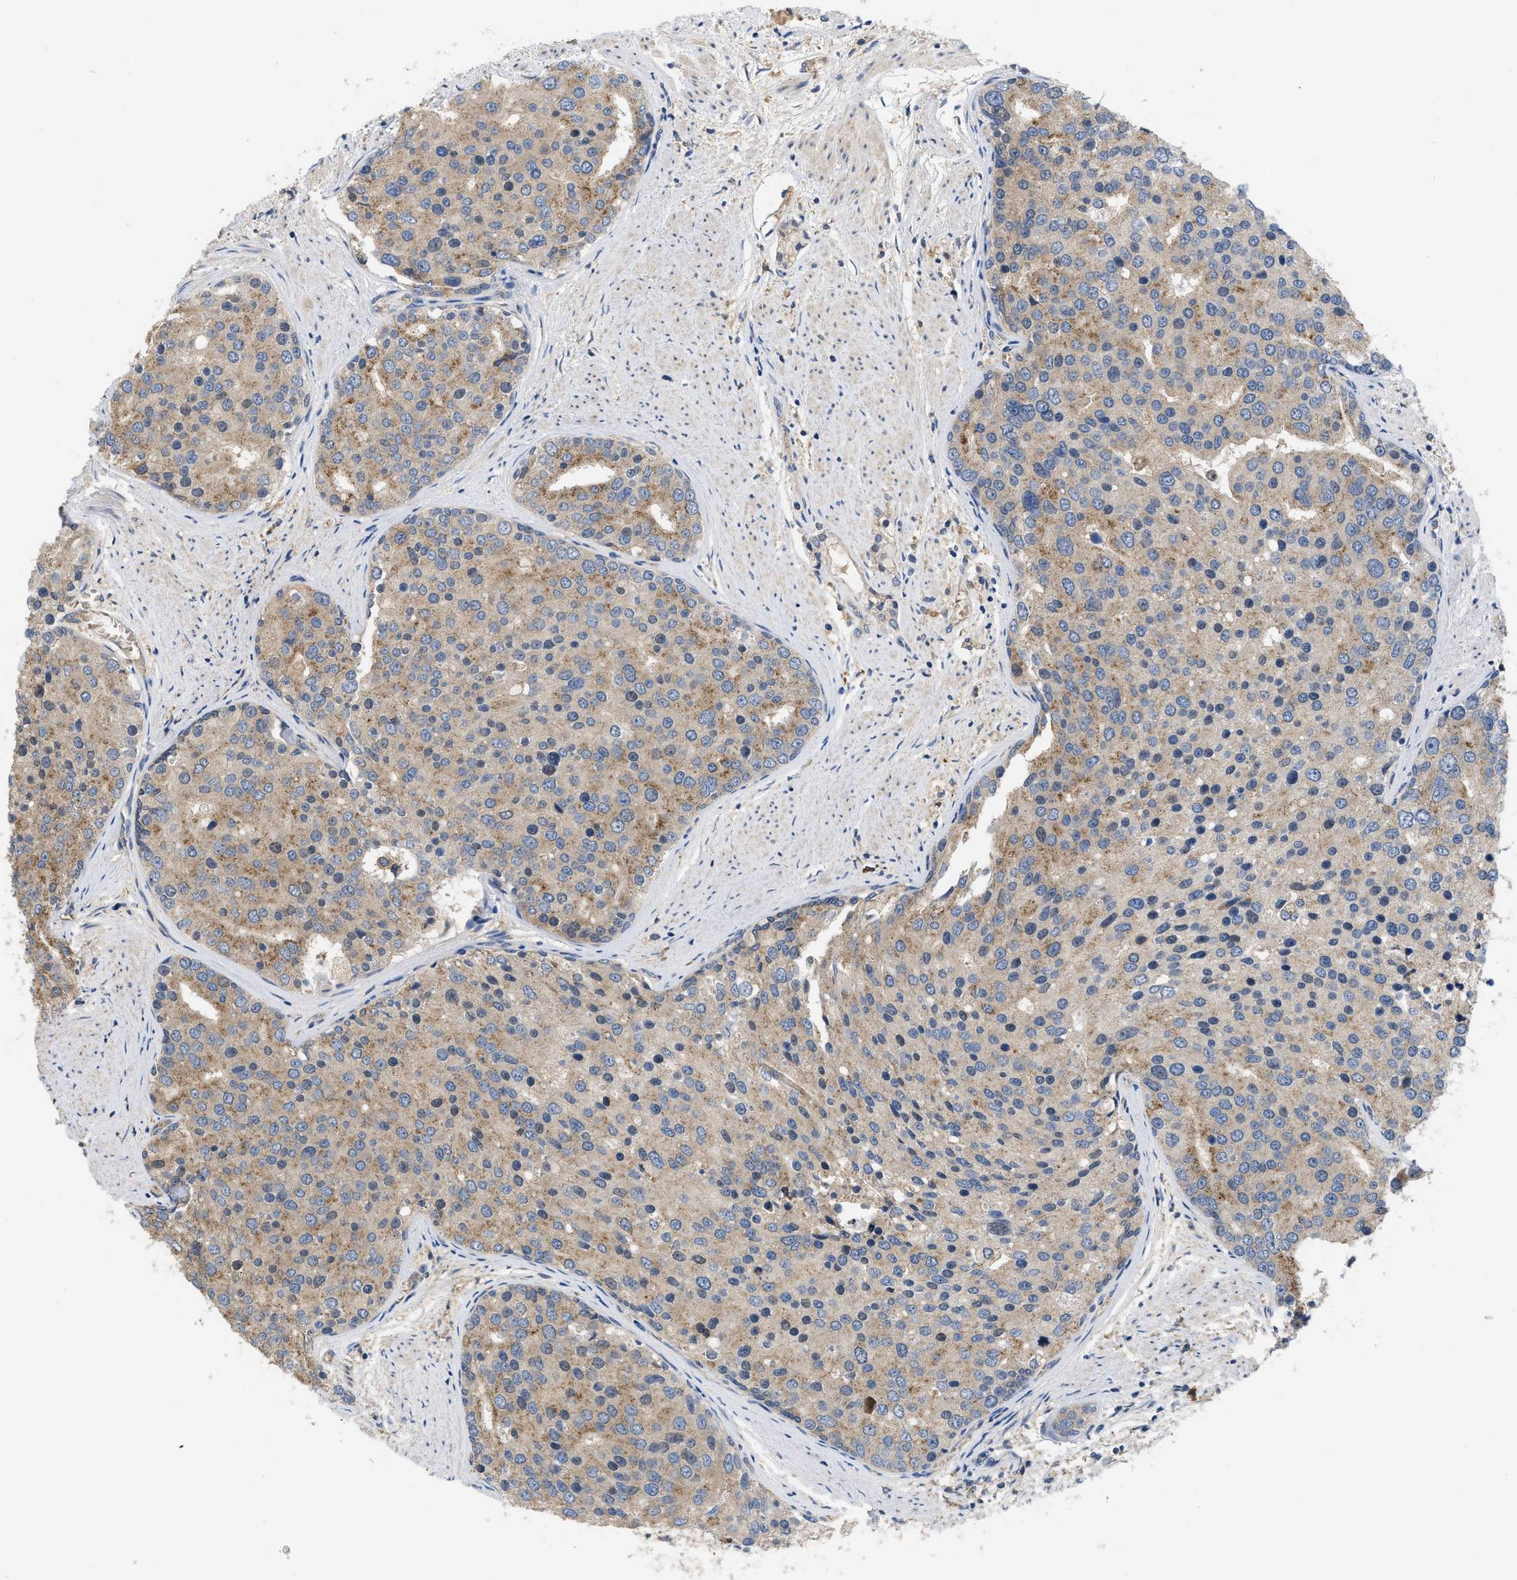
{"staining": {"intensity": "weak", "quantity": ">75%", "location": "cytoplasmic/membranous"}, "tissue": "prostate cancer", "cell_type": "Tumor cells", "image_type": "cancer", "snomed": [{"axis": "morphology", "description": "Adenocarcinoma, High grade"}, {"axis": "topography", "description": "Prostate"}], "caption": "A micrograph showing weak cytoplasmic/membranous positivity in approximately >75% of tumor cells in prostate cancer (adenocarcinoma (high-grade)), as visualized by brown immunohistochemical staining.", "gene": "RNF216", "patient": {"sex": "male", "age": 50}}